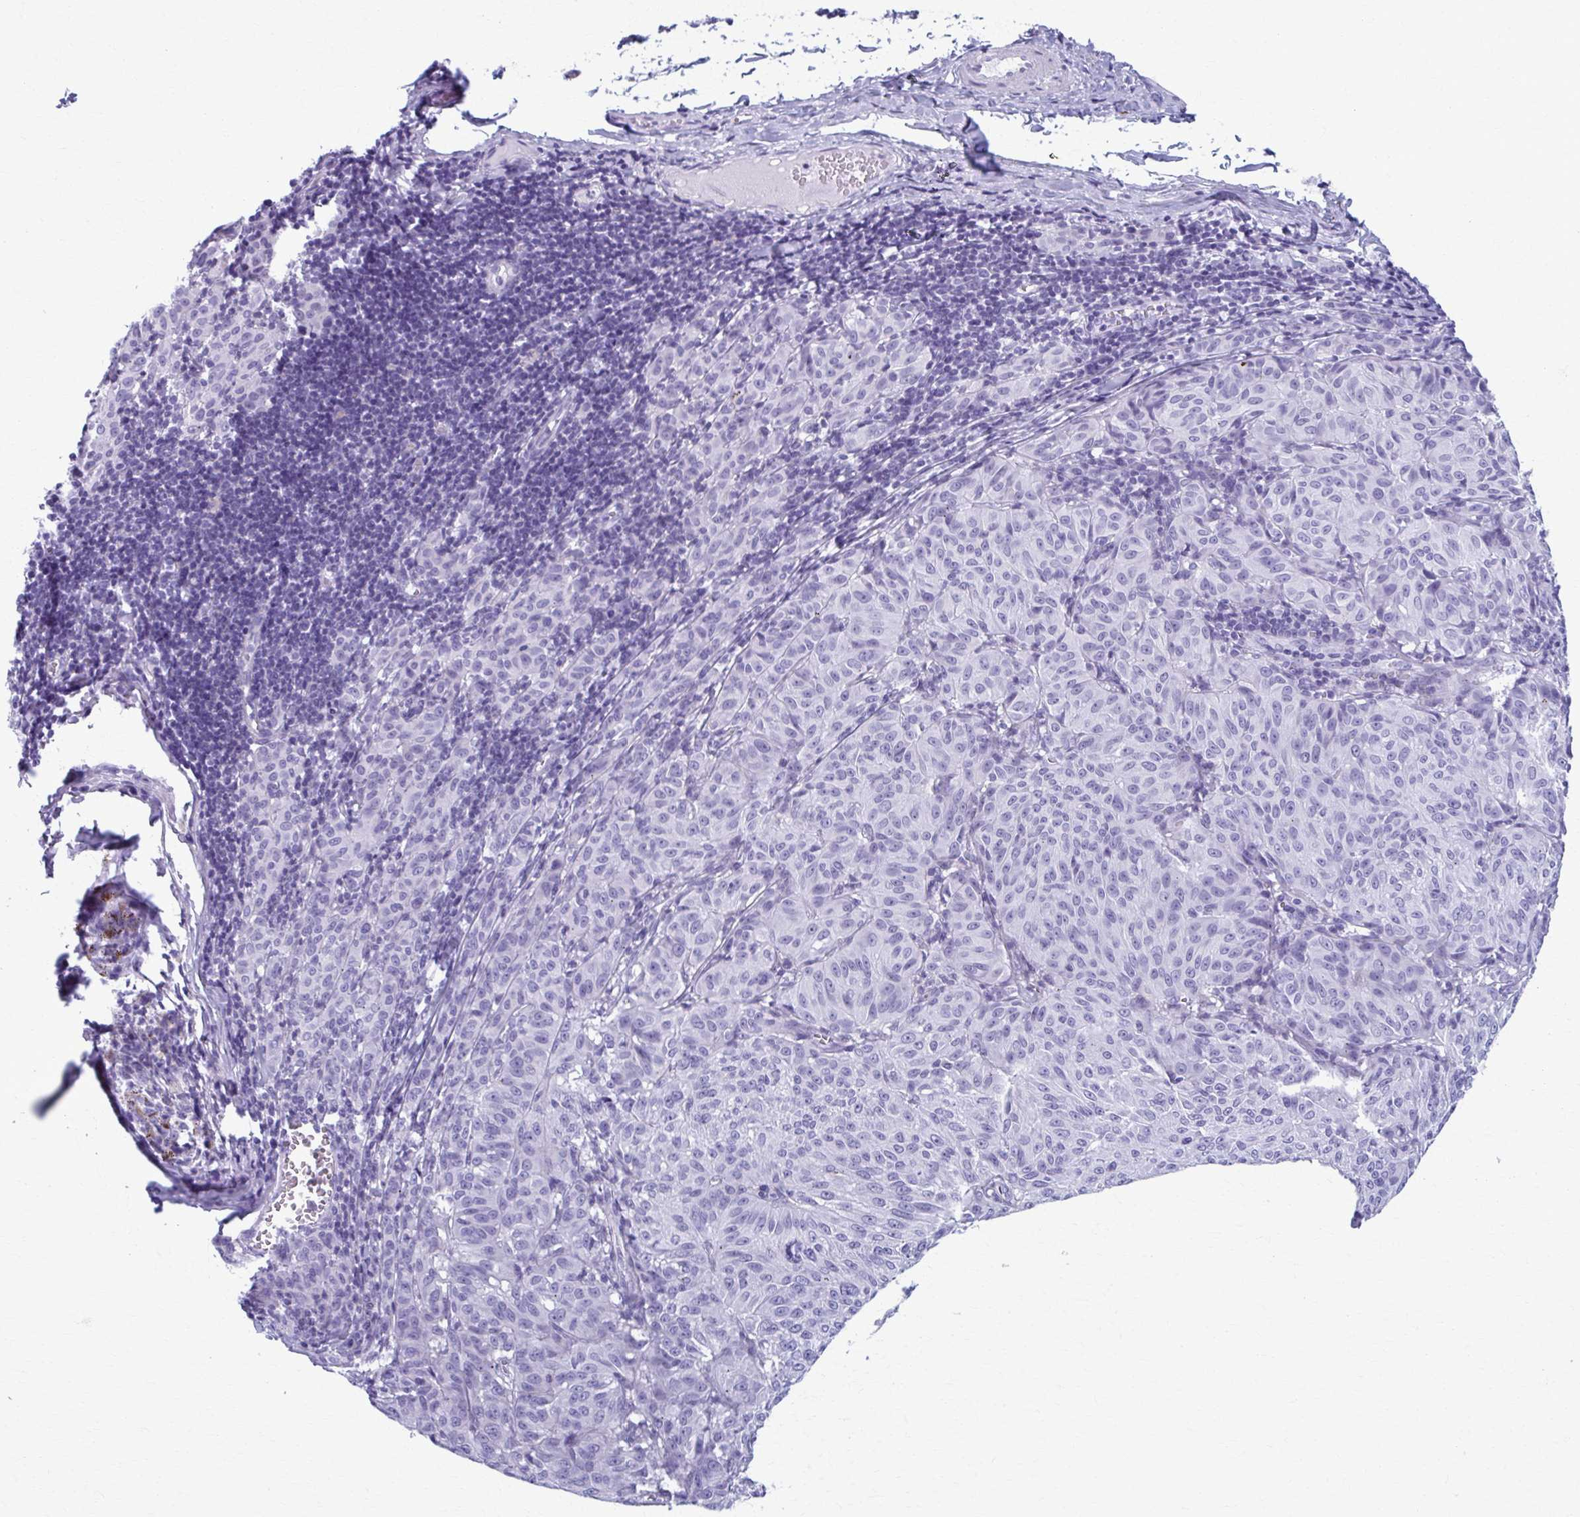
{"staining": {"intensity": "negative", "quantity": "none", "location": "none"}, "tissue": "melanoma", "cell_type": "Tumor cells", "image_type": "cancer", "snomed": [{"axis": "morphology", "description": "Malignant melanoma, NOS"}, {"axis": "topography", "description": "Skin"}], "caption": "Tumor cells are negative for brown protein staining in malignant melanoma.", "gene": "MPLKIP", "patient": {"sex": "female", "age": 72}}